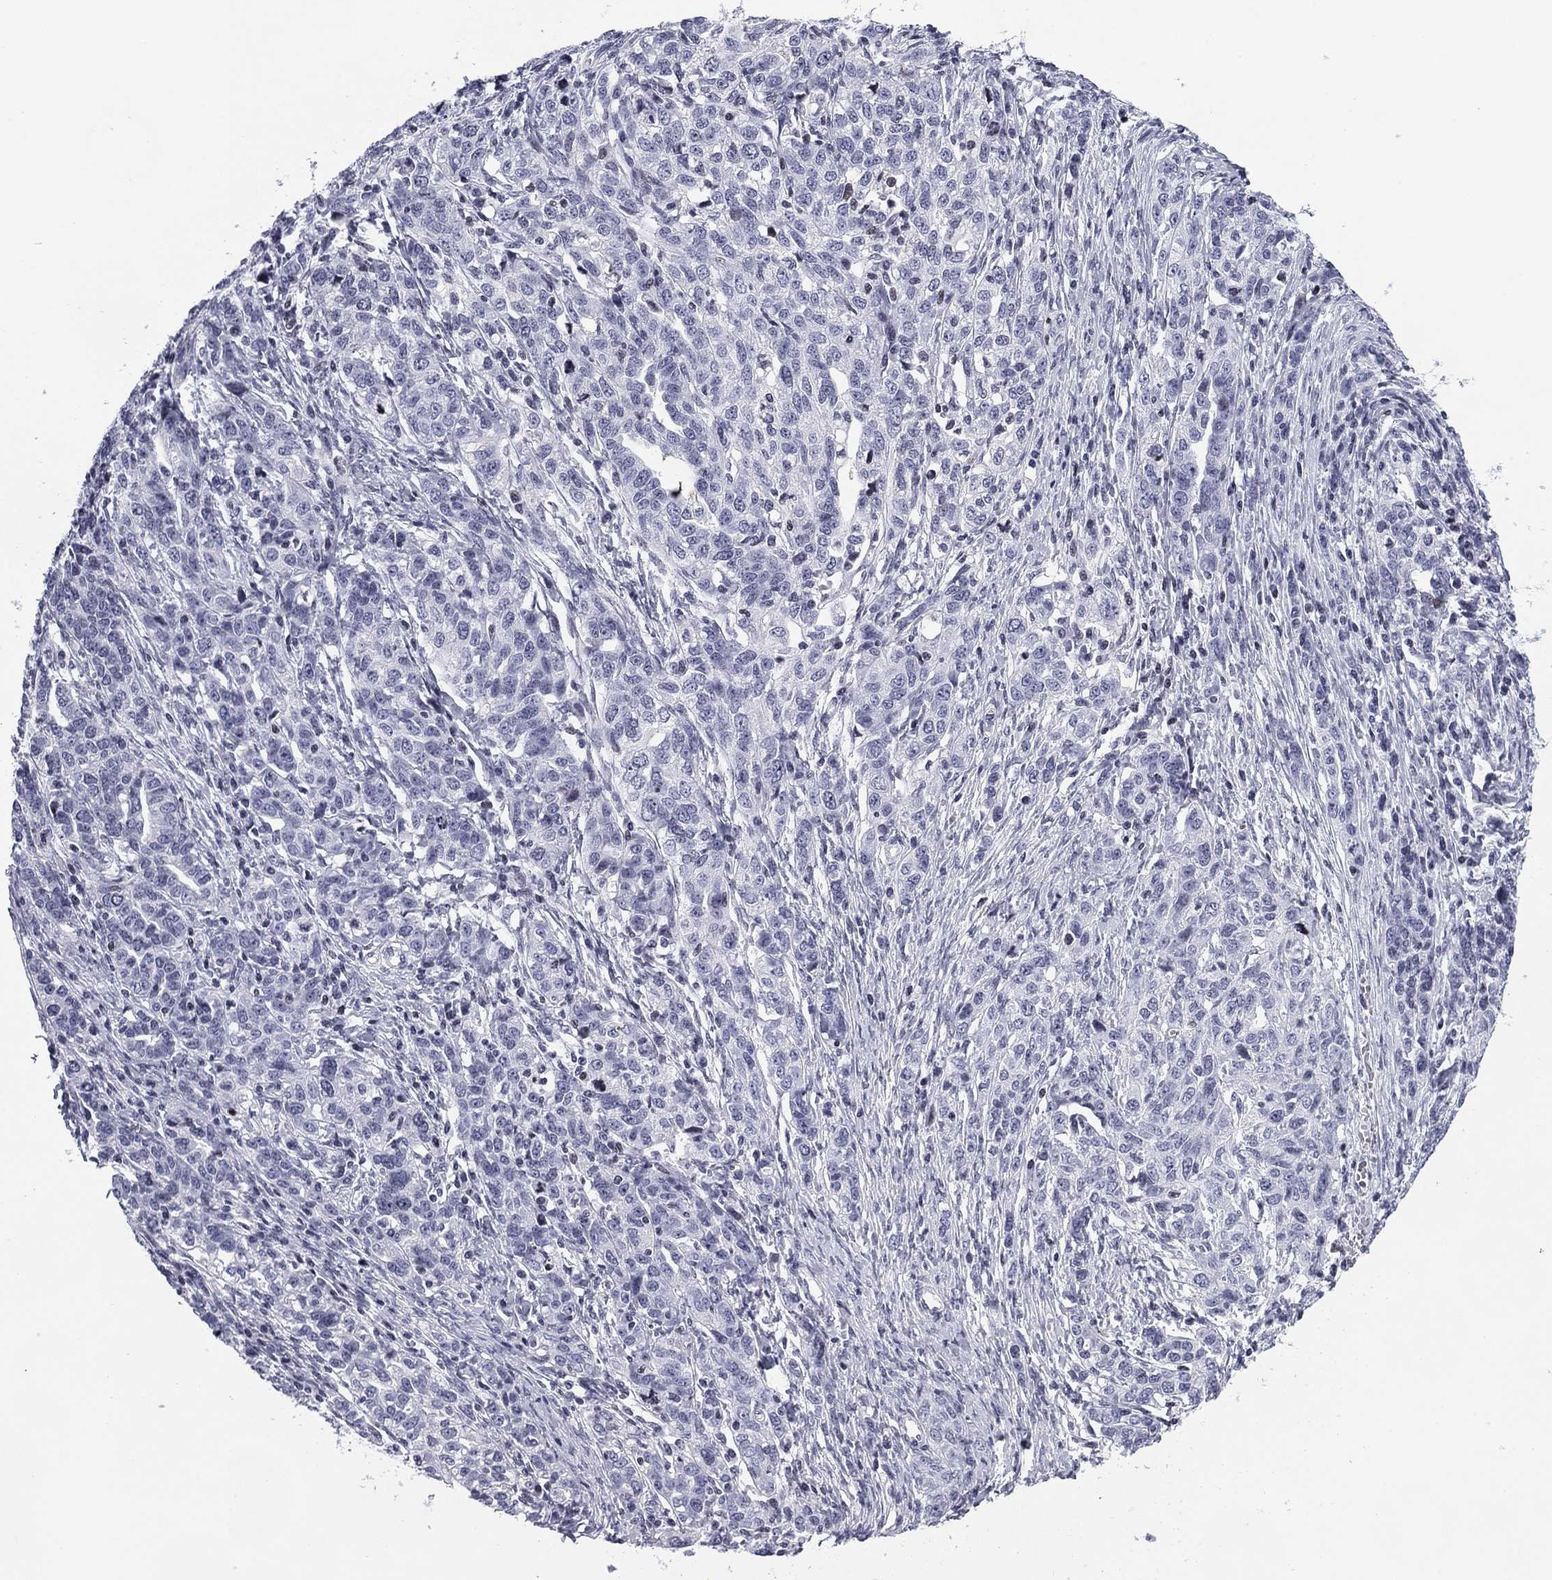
{"staining": {"intensity": "negative", "quantity": "none", "location": "none"}, "tissue": "ovarian cancer", "cell_type": "Tumor cells", "image_type": "cancer", "snomed": [{"axis": "morphology", "description": "Cystadenocarcinoma, serous, NOS"}, {"axis": "topography", "description": "Ovary"}], "caption": "Tumor cells are negative for protein expression in human ovarian cancer. (IHC, brightfield microscopy, high magnification).", "gene": "CCDC144A", "patient": {"sex": "female", "age": 71}}